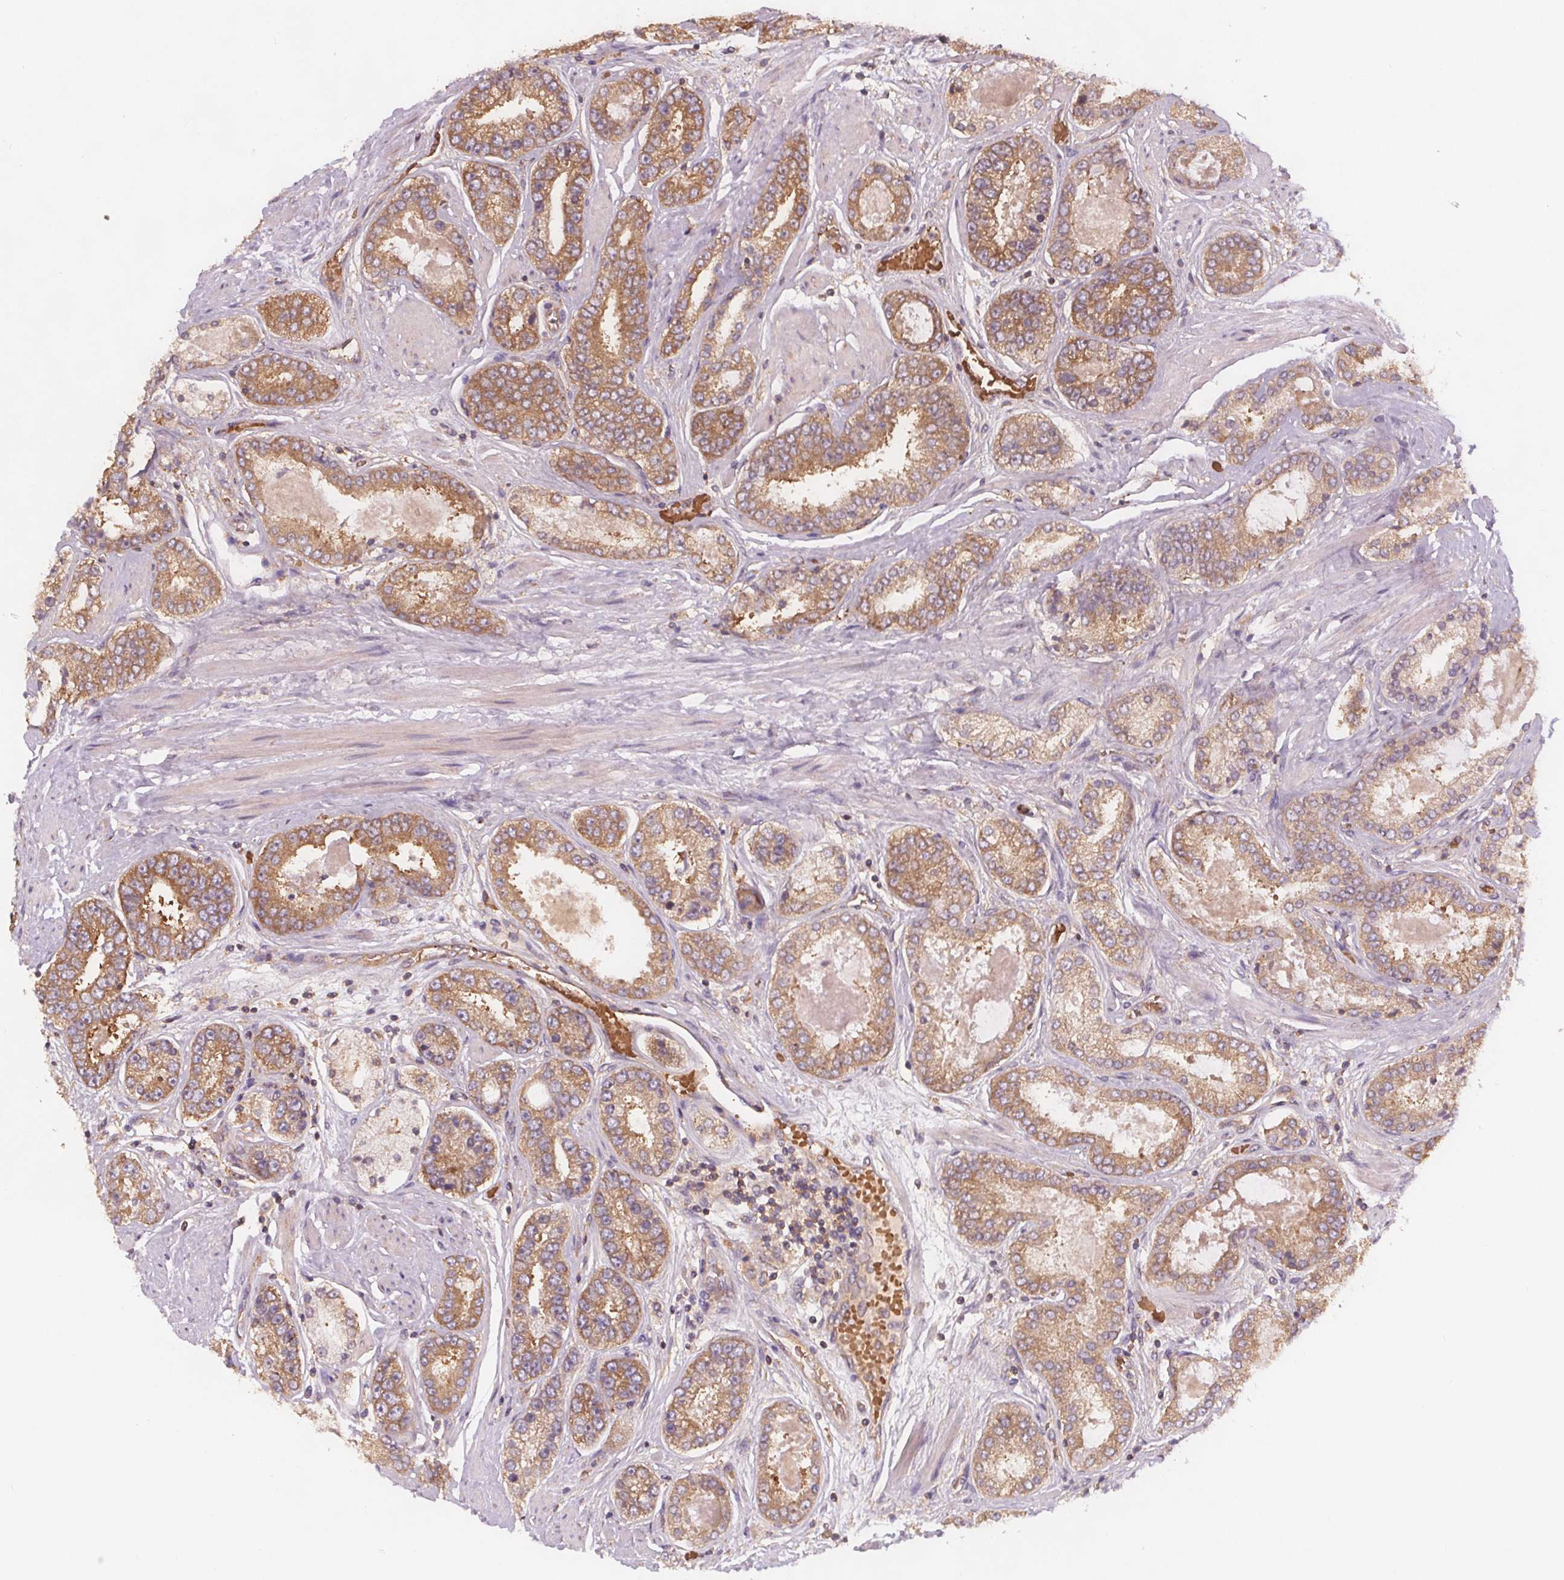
{"staining": {"intensity": "moderate", "quantity": ">75%", "location": "cytoplasmic/membranous"}, "tissue": "prostate cancer", "cell_type": "Tumor cells", "image_type": "cancer", "snomed": [{"axis": "morphology", "description": "Adenocarcinoma, High grade"}, {"axis": "topography", "description": "Prostate"}], "caption": "Moderate cytoplasmic/membranous protein staining is seen in approximately >75% of tumor cells in prostate cancer (high-grade adenocarcinoma).", "gene": "EIF3D", "patient": {"sex": "male", "age": 63}}